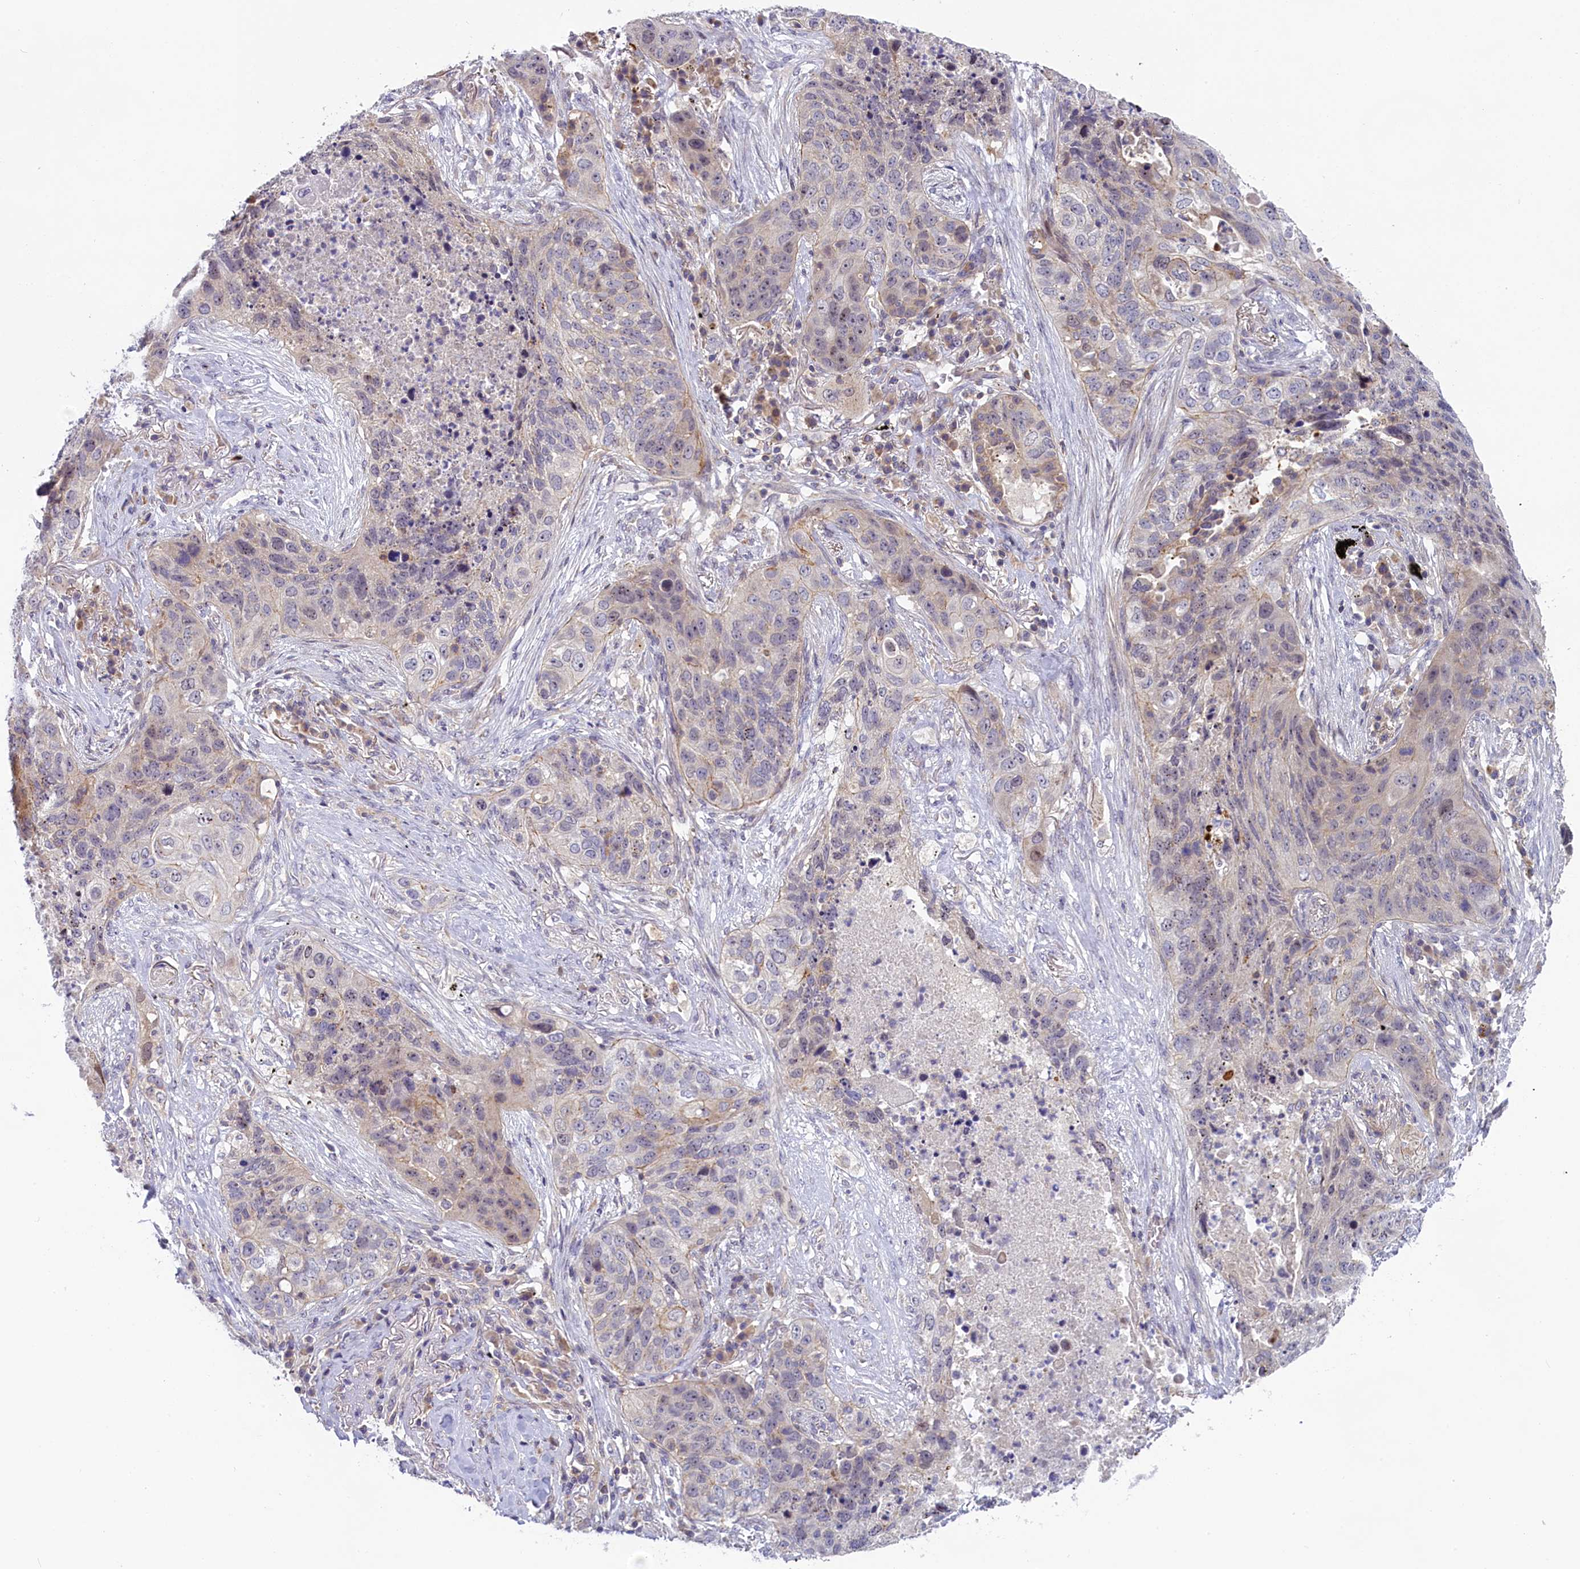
{"staining": {"intensity": "negative", "quantity": "none", "location": "none"}, "tissue": "lung cancer", "cell_type": "Tumor cells", "image_type": "cancer", "snomed": [{"axis": "morphology", "description": "Squamous cell carcinoma, NOS"}, {"axis": "topography", "description": "Lung"}], "caption": "Protein analysis of lung squamous cell carcinoma displays no significant staining in tumor cells.", "gene": "CCL23", "patient": {"sex": "female", "age": 63}}